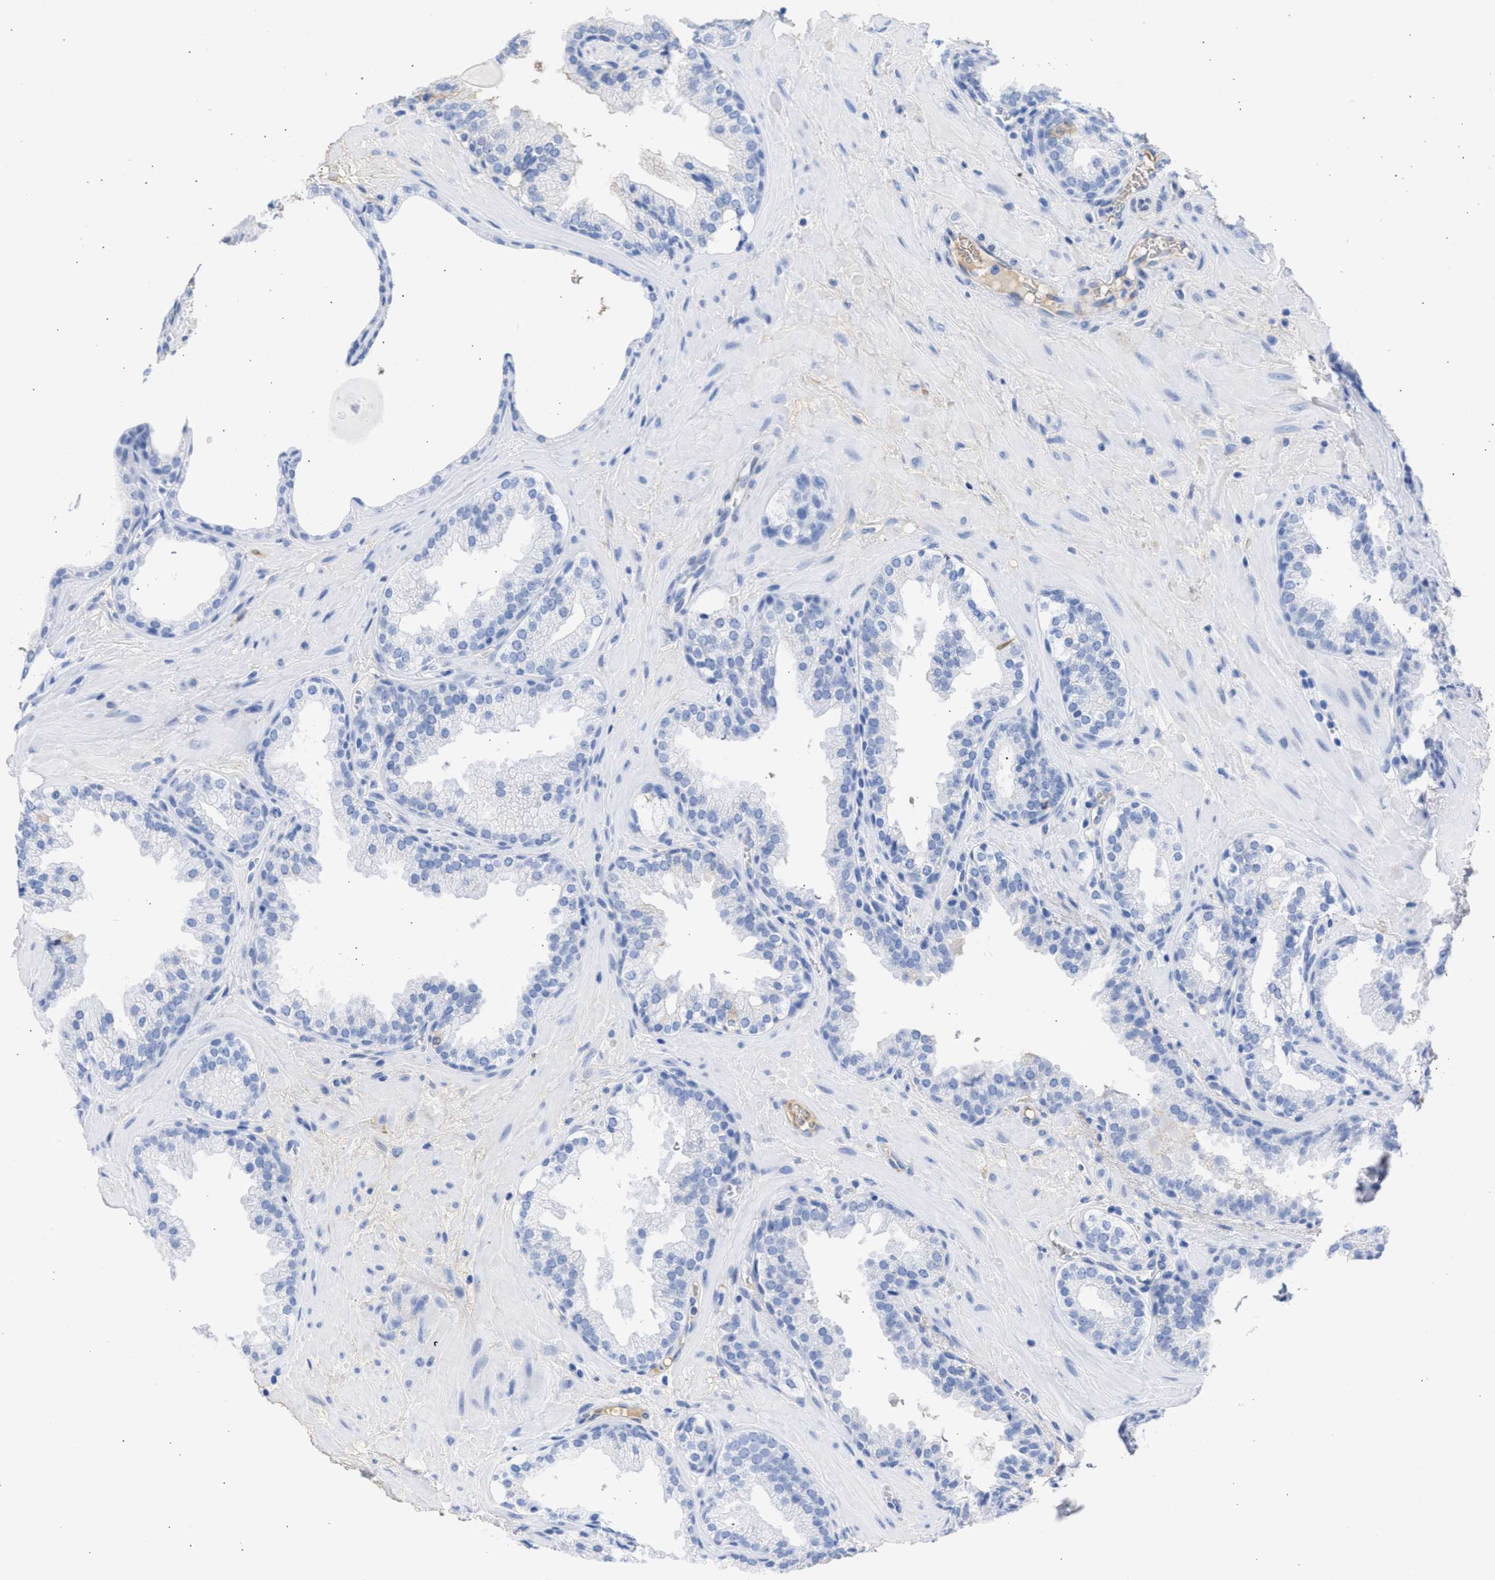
{"staining": {"intensity": "negative", "quantity": "none", "location": "none"}, "tissue": "prostate", "cell_type": "Glandular cells", "image_type": "normal", "snomed": [{"axis": "morphology", "description": "Normal tissue, NOS"}, {"axis": "topography", "description": "Prostate"}], "caption": "There is no significant positivity in glandular cells of prostate. (Stains: DAB (3,3'-diaminobenzidine) immunohistochemistry (IHC) with hematoxylin counter stain, Microscopy: brightfield microscopy at high magnification).", "gene": "RSPH1", "patient": {"sex": "male", "age": 51}}